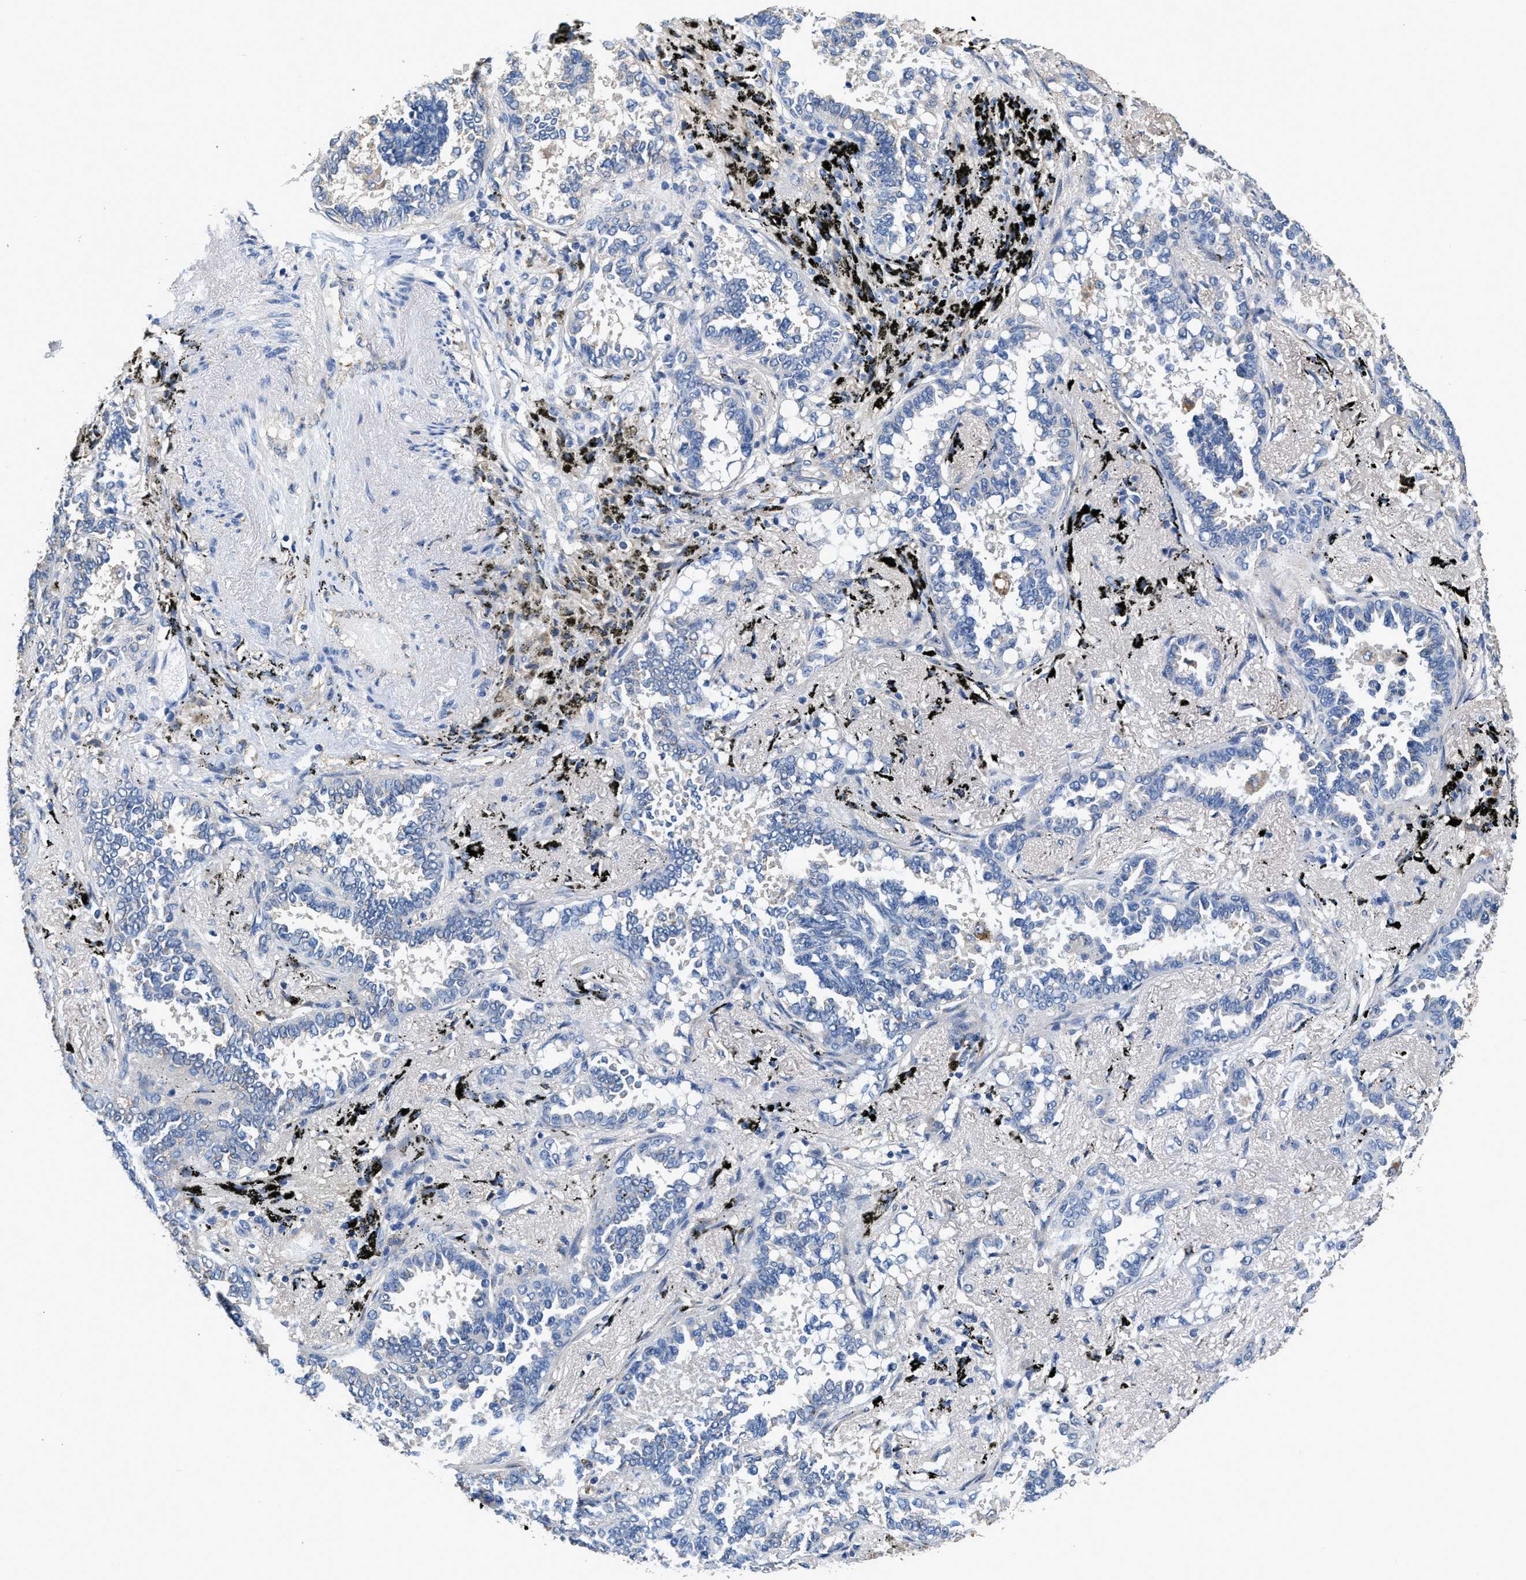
{"staining": {"intensity": "negative", "quantity": "none", "location": "none"}, "tissue": "lung cancer", "cell_type": "Tumor cells", "image_type": "cancer", "snomed": [{"axis": "morphology", "description": "Adenocarcinoma, NOS"}, {"axis": "topography", "description": "Lung"}], "caption": "This image is of lung adenocarcinoma stained with immunohistochemistry (IHC) to label a protein in brown with the nuclei are counter-stained blue. There is no positivity in tumor cells. (DAB immunohistochemistry, high magnification).", "gene": "PEG10", "patient": {"sex": "male", "age": 59}}